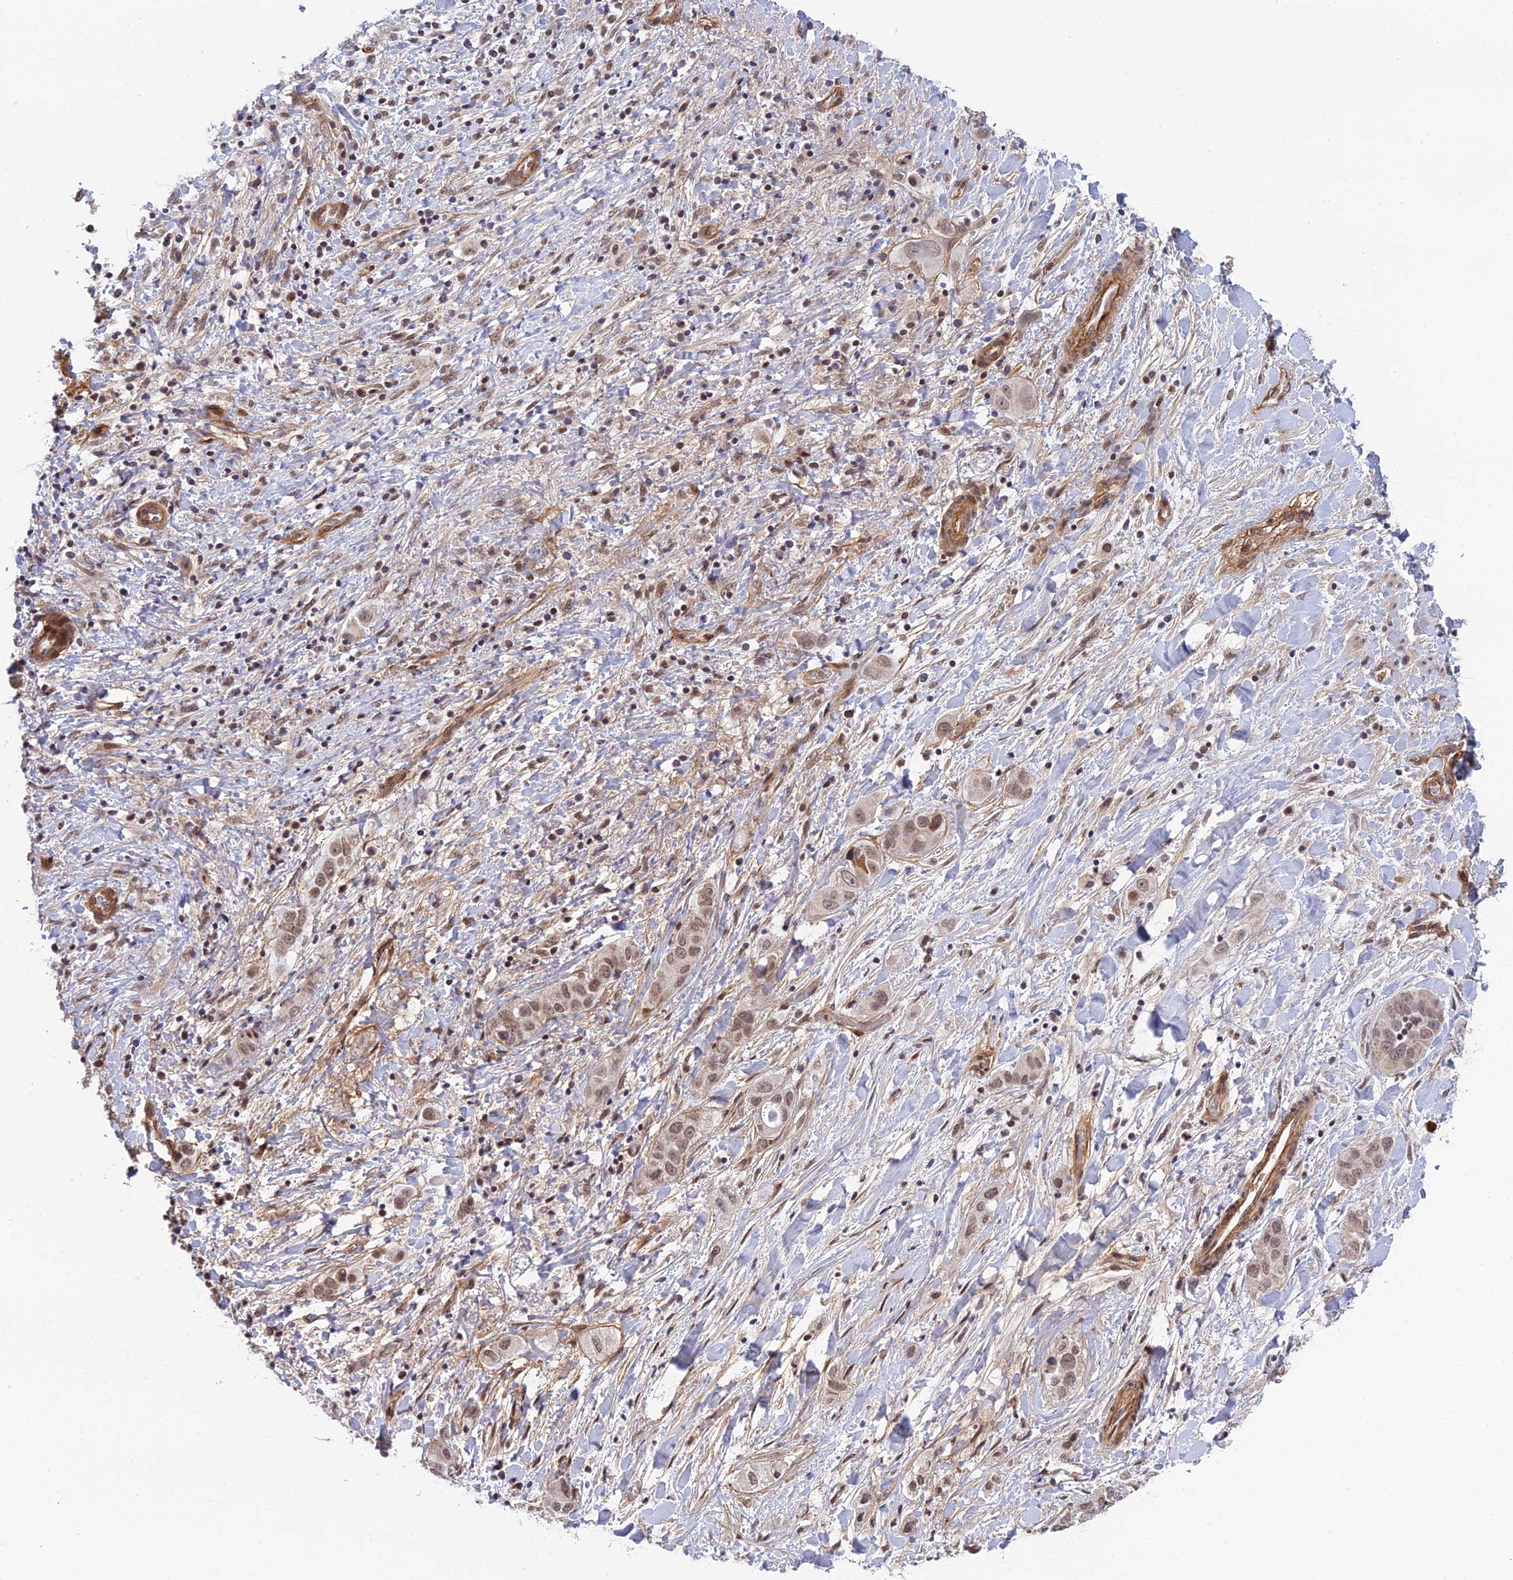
{"staining": {"intensity": "weak", "quantity": ">75%", "location": "nuclear"}, "tissue": "liver cancer", "cell_type": "Tumor cells", "image_type": "cancer", "snomed": [{"axis": "morphology", "description": "Cholangiocarcinoma"}, {"axis": "topography", "description": "Liver"}], "caption": "This photomicrograph demonstrates IHC staining of liver cancer (cholangiocarcinoma), with low weak nuclear staining in about >75% of tumor cells.", "gene": "REXO1", "patient": {"sex": "female", "age": 52}}